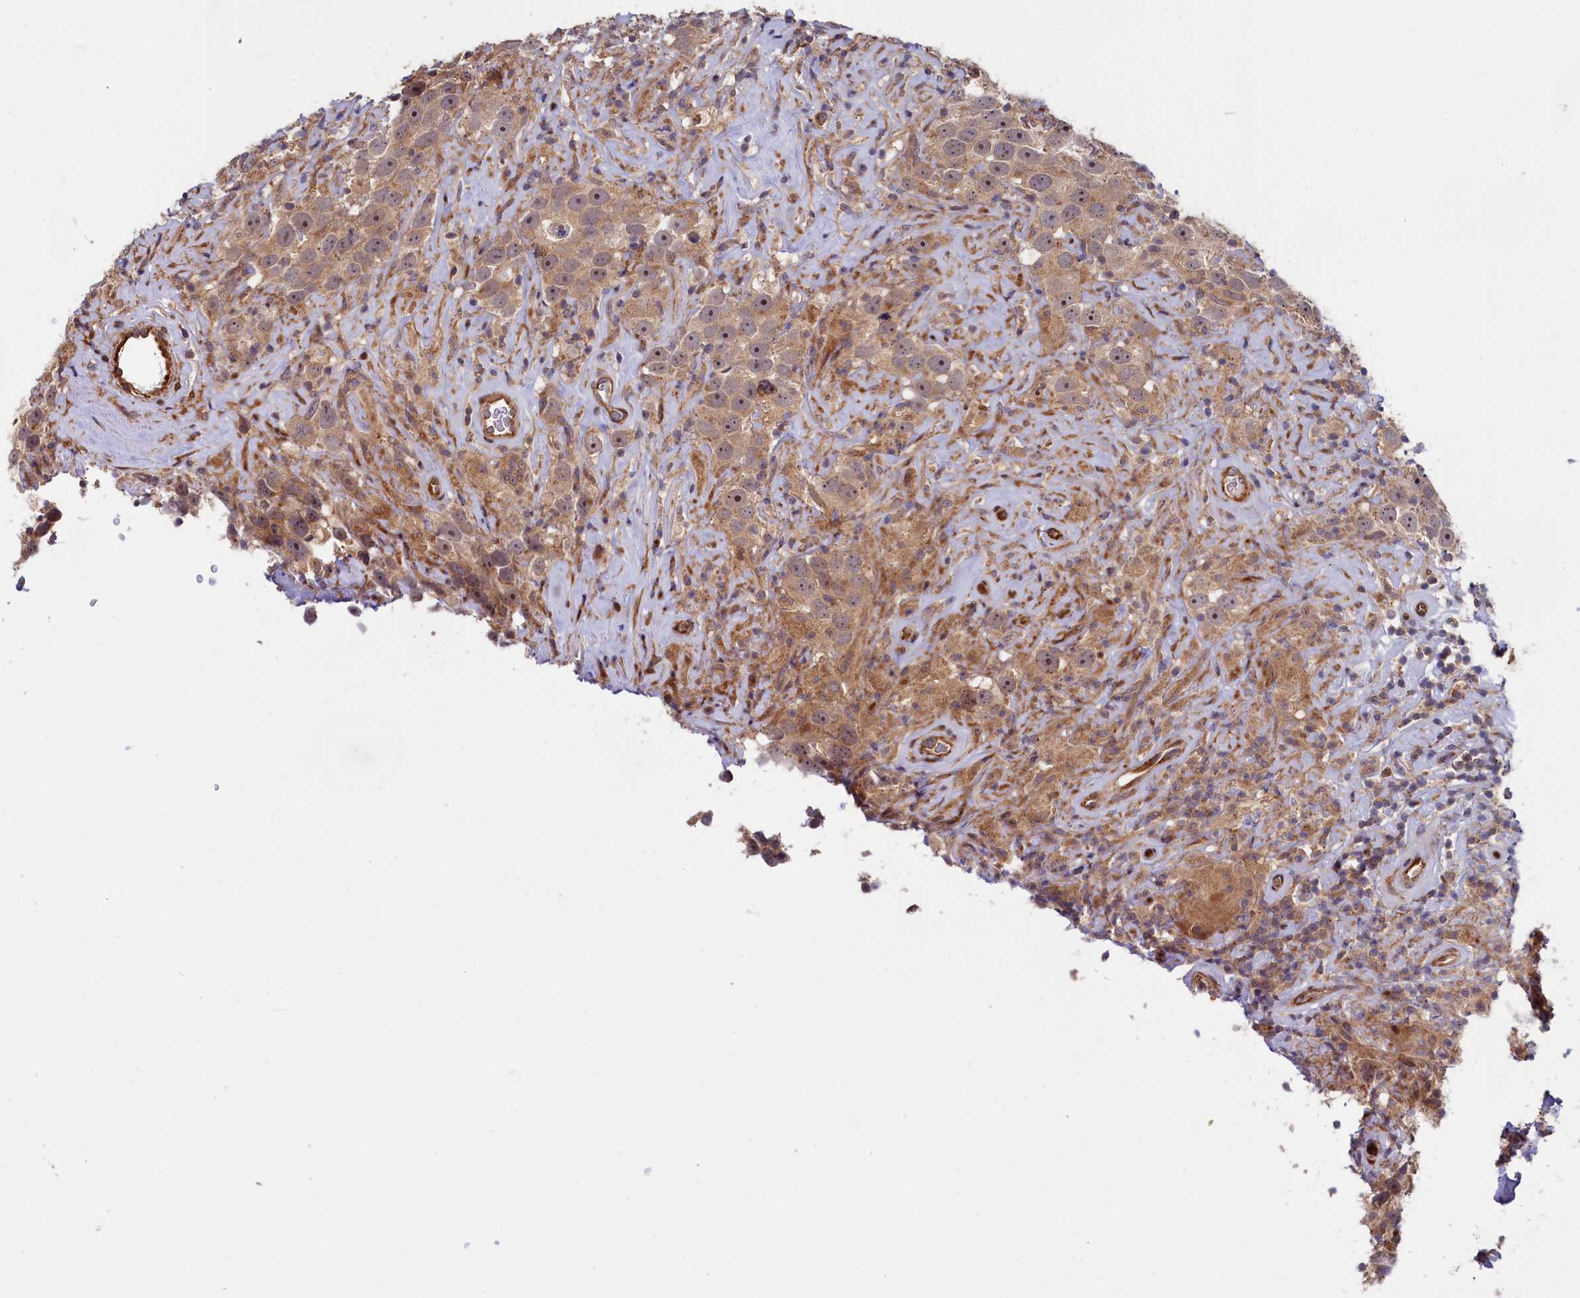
{"staining": {"intensity": "moderate", "quantity": ">75%", "location": "cytoplasmic/membranous,nuclear"}, "tissue": "testis cancer", "cell_type": "Tumor cells", "image_type": "cancer", "snomed": [{"axis": "morphology", "description": "Seminoma, NOS"}, {"axis": "topography", "description": "Testis"}], "caption": "Approximately >75% of tumor cells in human testis seminoma reveal moderate cytoplasmic/membranous and nuclear protein staining as visualized by brown immunohistochemical staining.", "gene": "PIK3C3", "patient": {"sex": "male", "age": 49}}